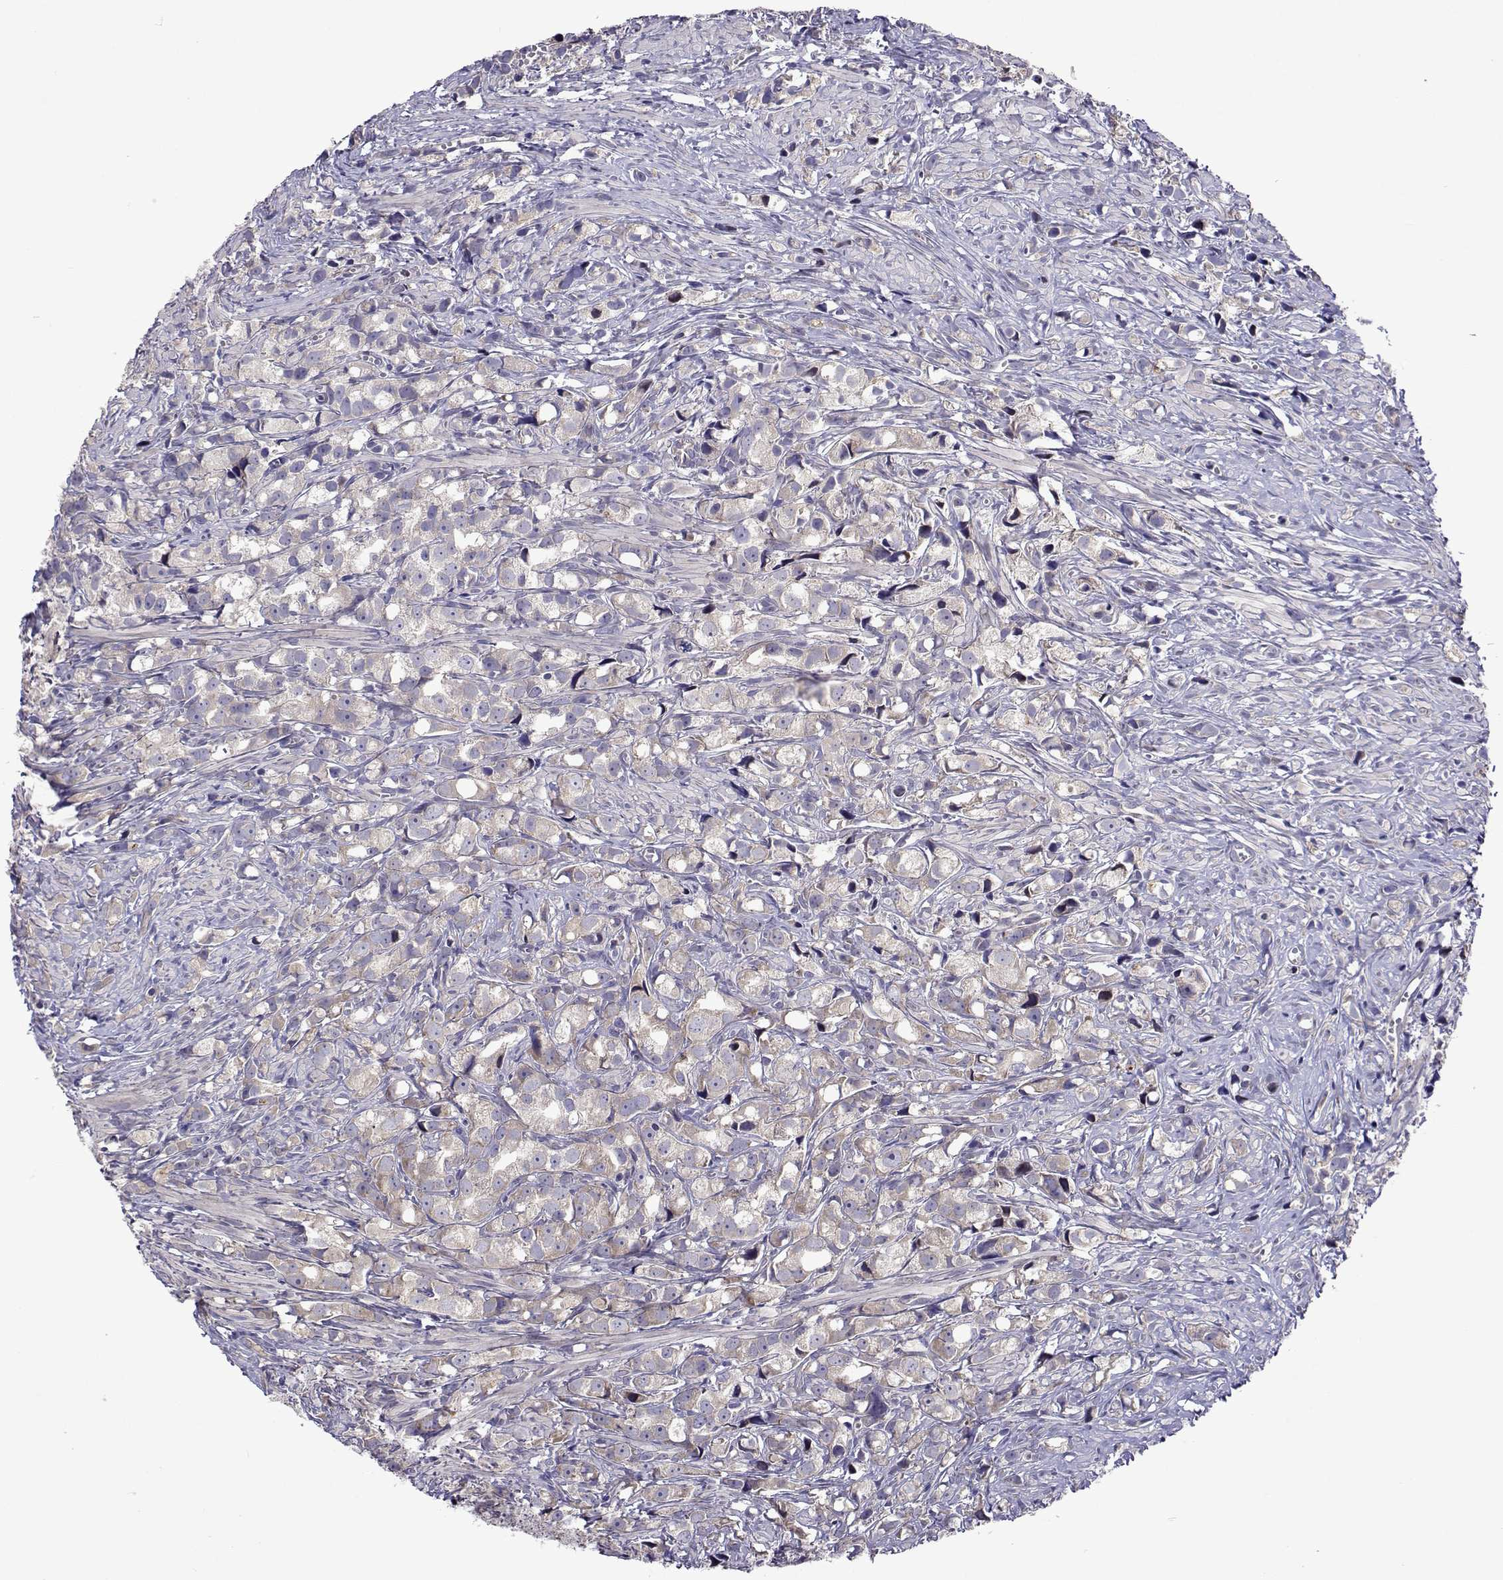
{"staining": {"intensity": "negative", "quantity": "none", "location": "none"}, "tissue": "prostate cancer", "cell_type": "Tumor cells", "image_type": "cancer", "snomed": [{"axis": "morphology", "description": "Adenocarcinoma, High grade"}, {"axis": "topography", "description": "Prostate"}], "caption": "A high-resolution photomicrograph shows immunohistochemistry (IHC) staining of prostate cancer (high-grade adenocarcinoma), which shows no significant expression in tumor cells.", "gene": "TARBP2", "patient": {"sex": "male", "age": 75}}